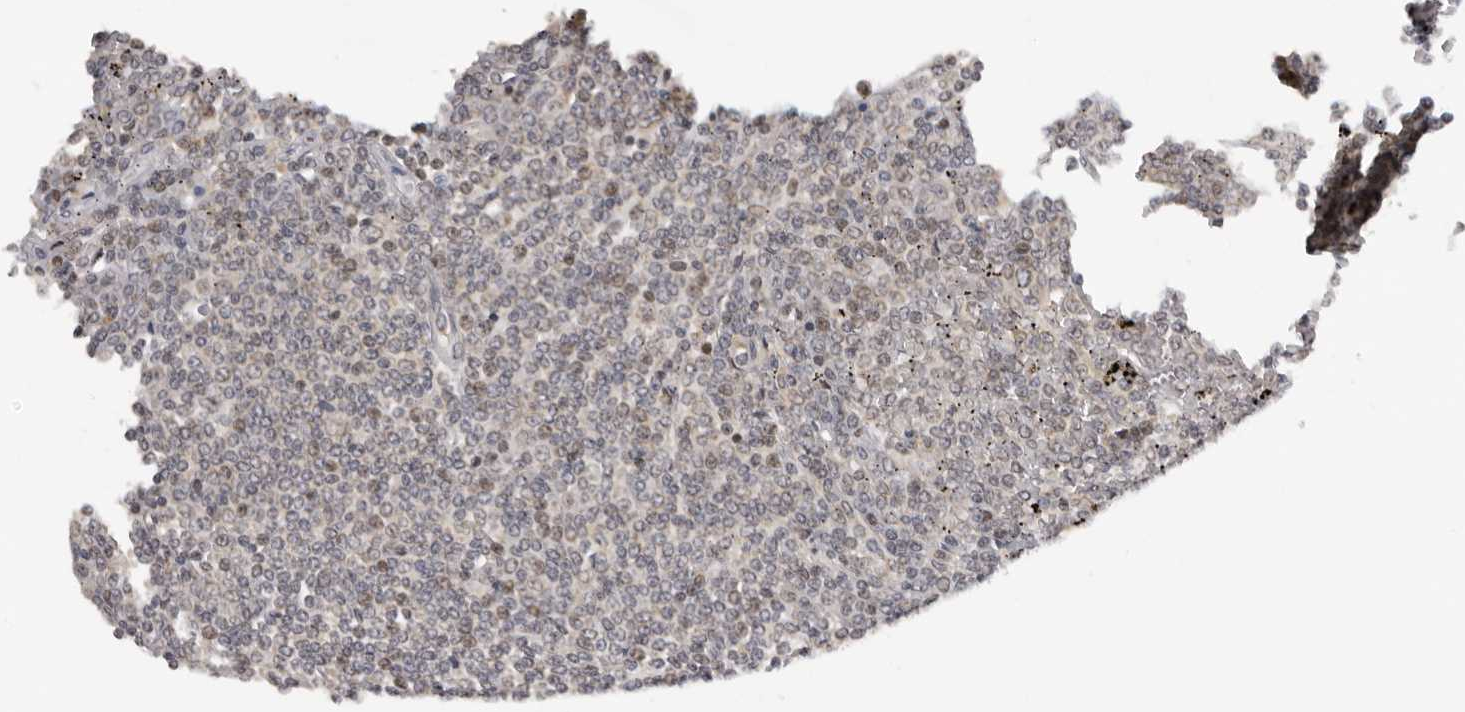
{"staining": {"intensity": "weak", "quantity": "<25%", "location": "cytoplasmic/membranous"}, "tissue": "lymphoma", "cell_type": "Tumor cells", "image_type": "cancer", "snomed": [{"axis": "morphology", "description": "Malignant lymphoma, non-Hodgkin's type, Low grade"}, {"axis": "topography", "description": "Spleen"}], "caption": "There is no significant staining in tumor cells of lymphoma.", "gene": "KIF2B", "patient": {"sex": "female", "age": 19}}